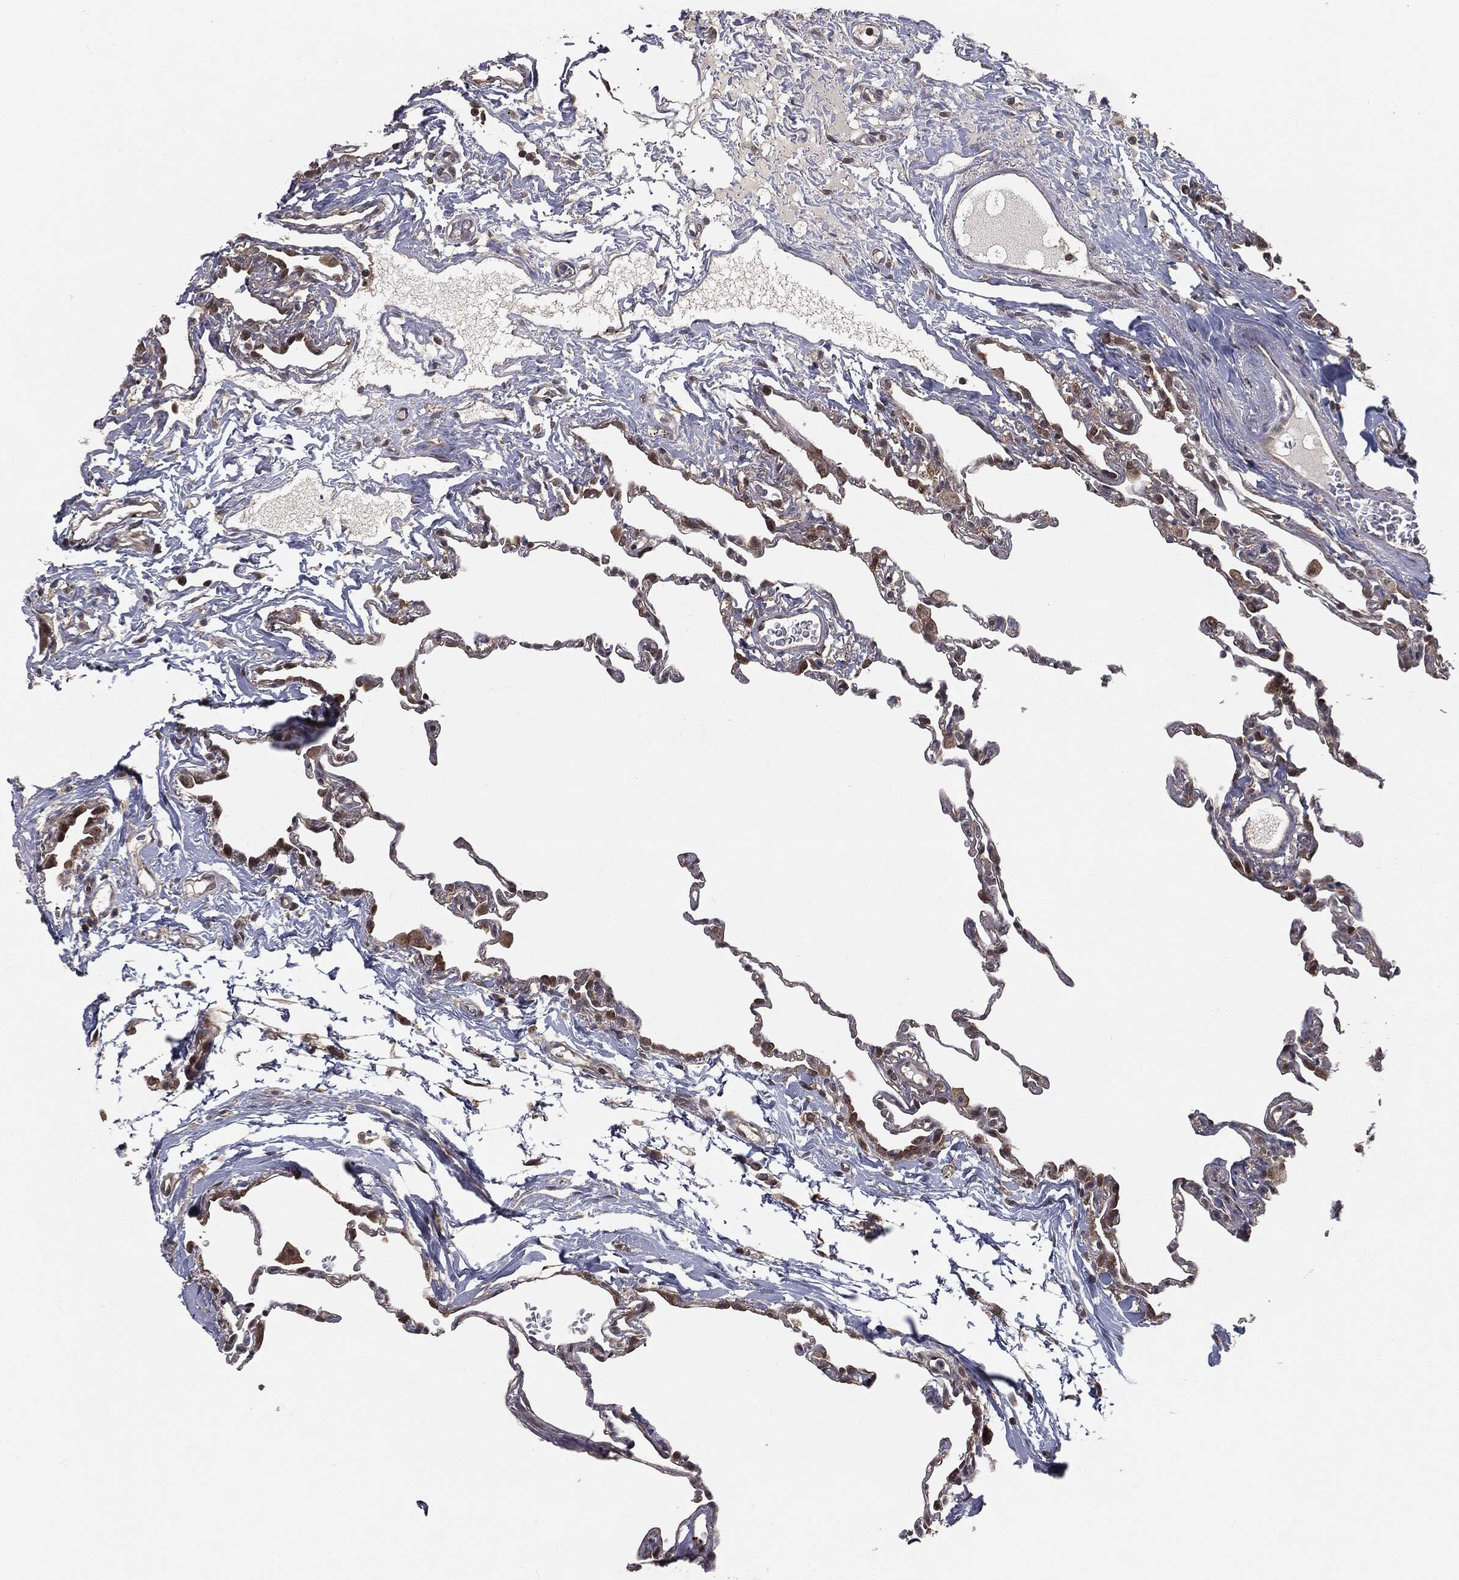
{"staining": {"intensity": "weak", "quantity": "<25%", "location": "cytoplasmic/membranous"}, "tissue": "lung", "cell_type": "Alveolar cells", "image_type": "normal", "snomed": [{"axis": "morphology", "description": "Normal tissue, NOS"}, {"axis": "topography", "description": "Lung"}], "caption": "The micrograph exhibits no staining of alveolar cells in benign lung.", "gene": "FBXO7", "patient": {"sex": "female", "age": 57}}